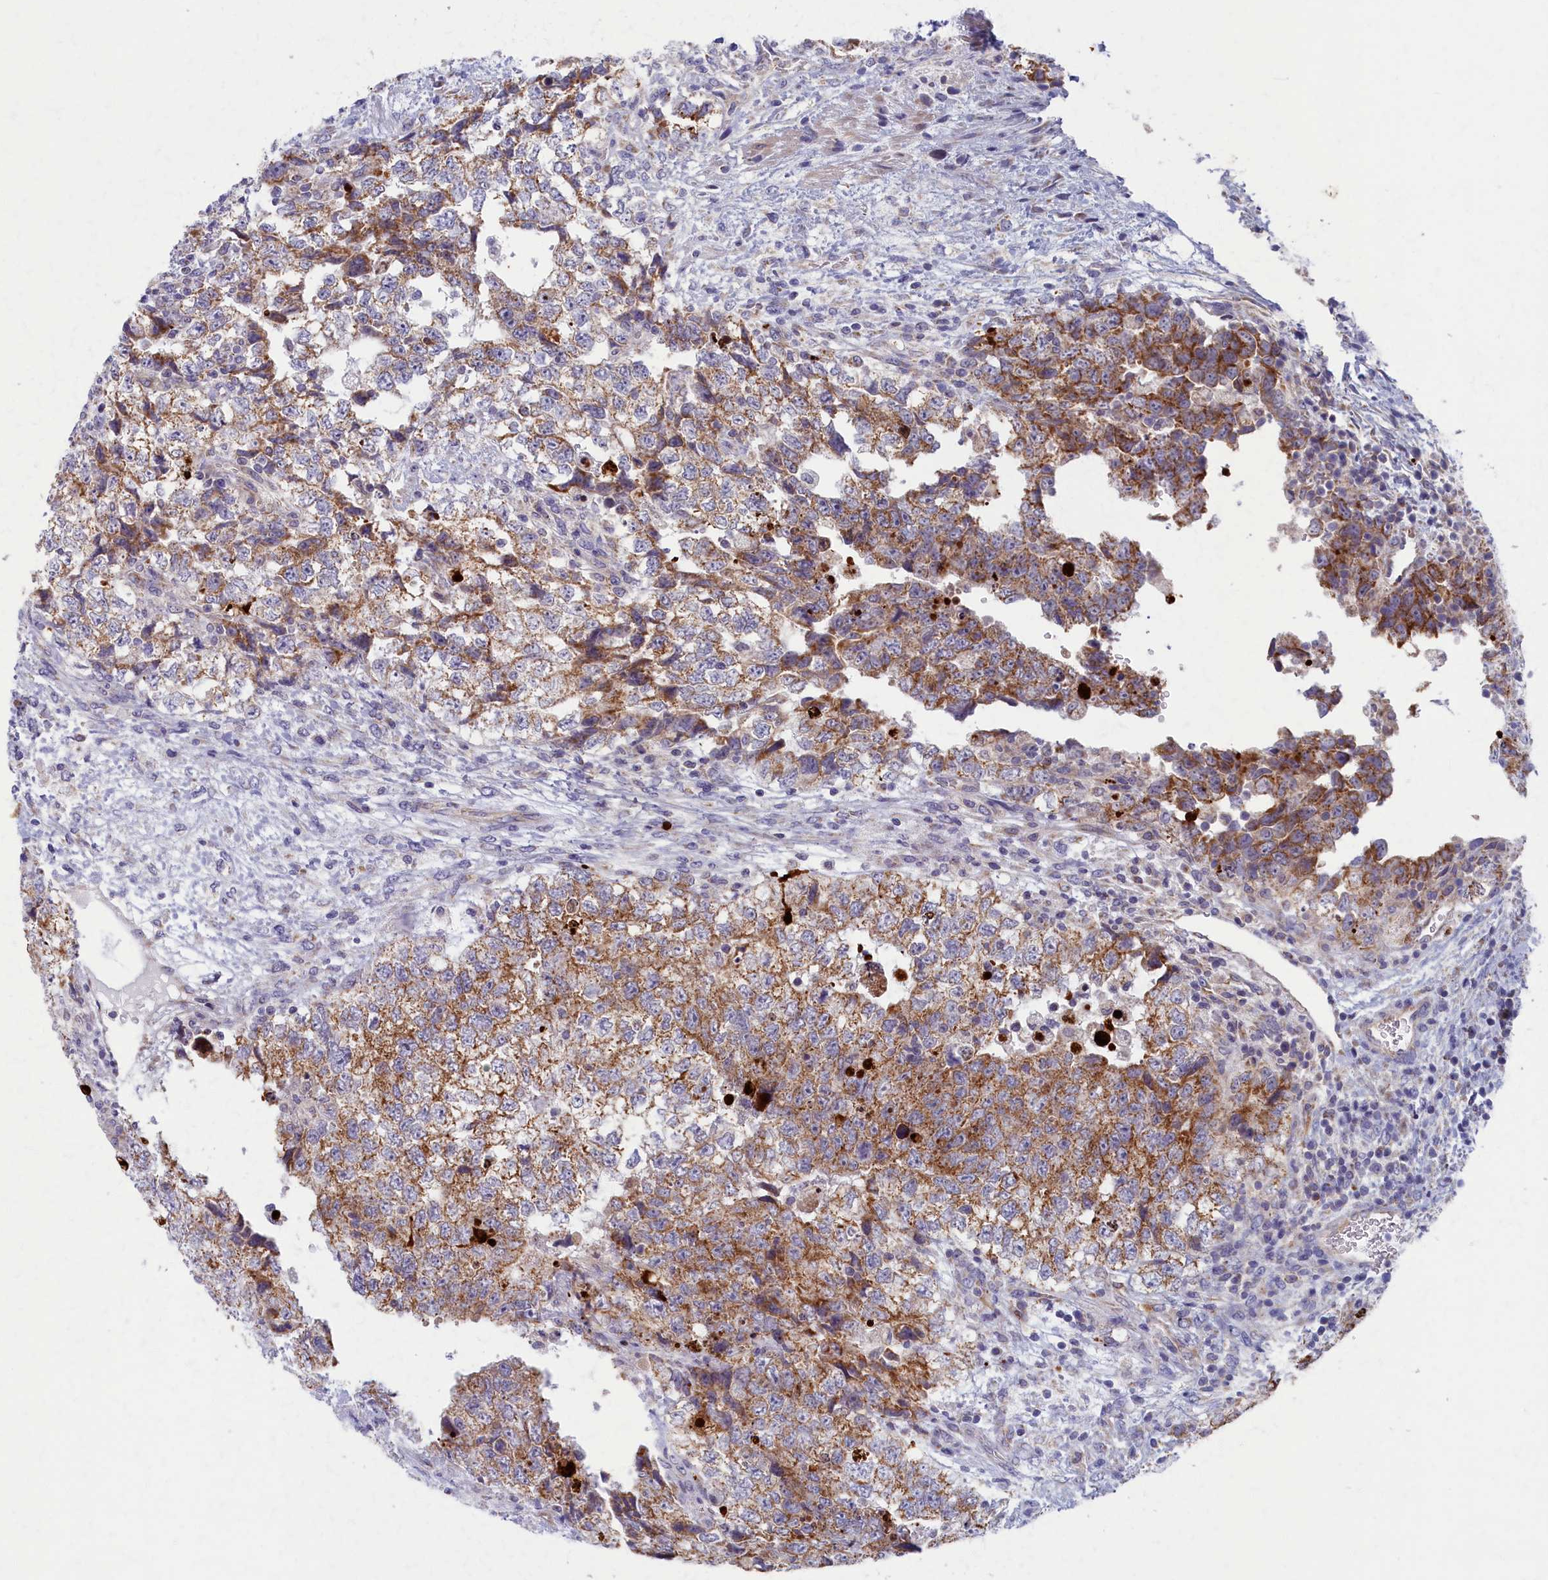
{"staining": {"intensity": "moderate", "quantity": ">75%", "location": "cytoplasmic/membranous"}, "tissue": "testis cancer", "cell_type": "Tumor cells", "image_type": "cancer", "snomed": [{"axis": "morphology", "description": "Carcinoma, Embryonal, NOS"}, {"axis": "topography", "description": "Testis"}], "caption": "Moderate cytoplasmic/membranous staining for a protein is seen in approximately >75% of tumor cells of testis cancer (embryonal carcinoma) using IHC.", "gene": "MRPS25", "patient": {"sex": "male", "age": 37}}